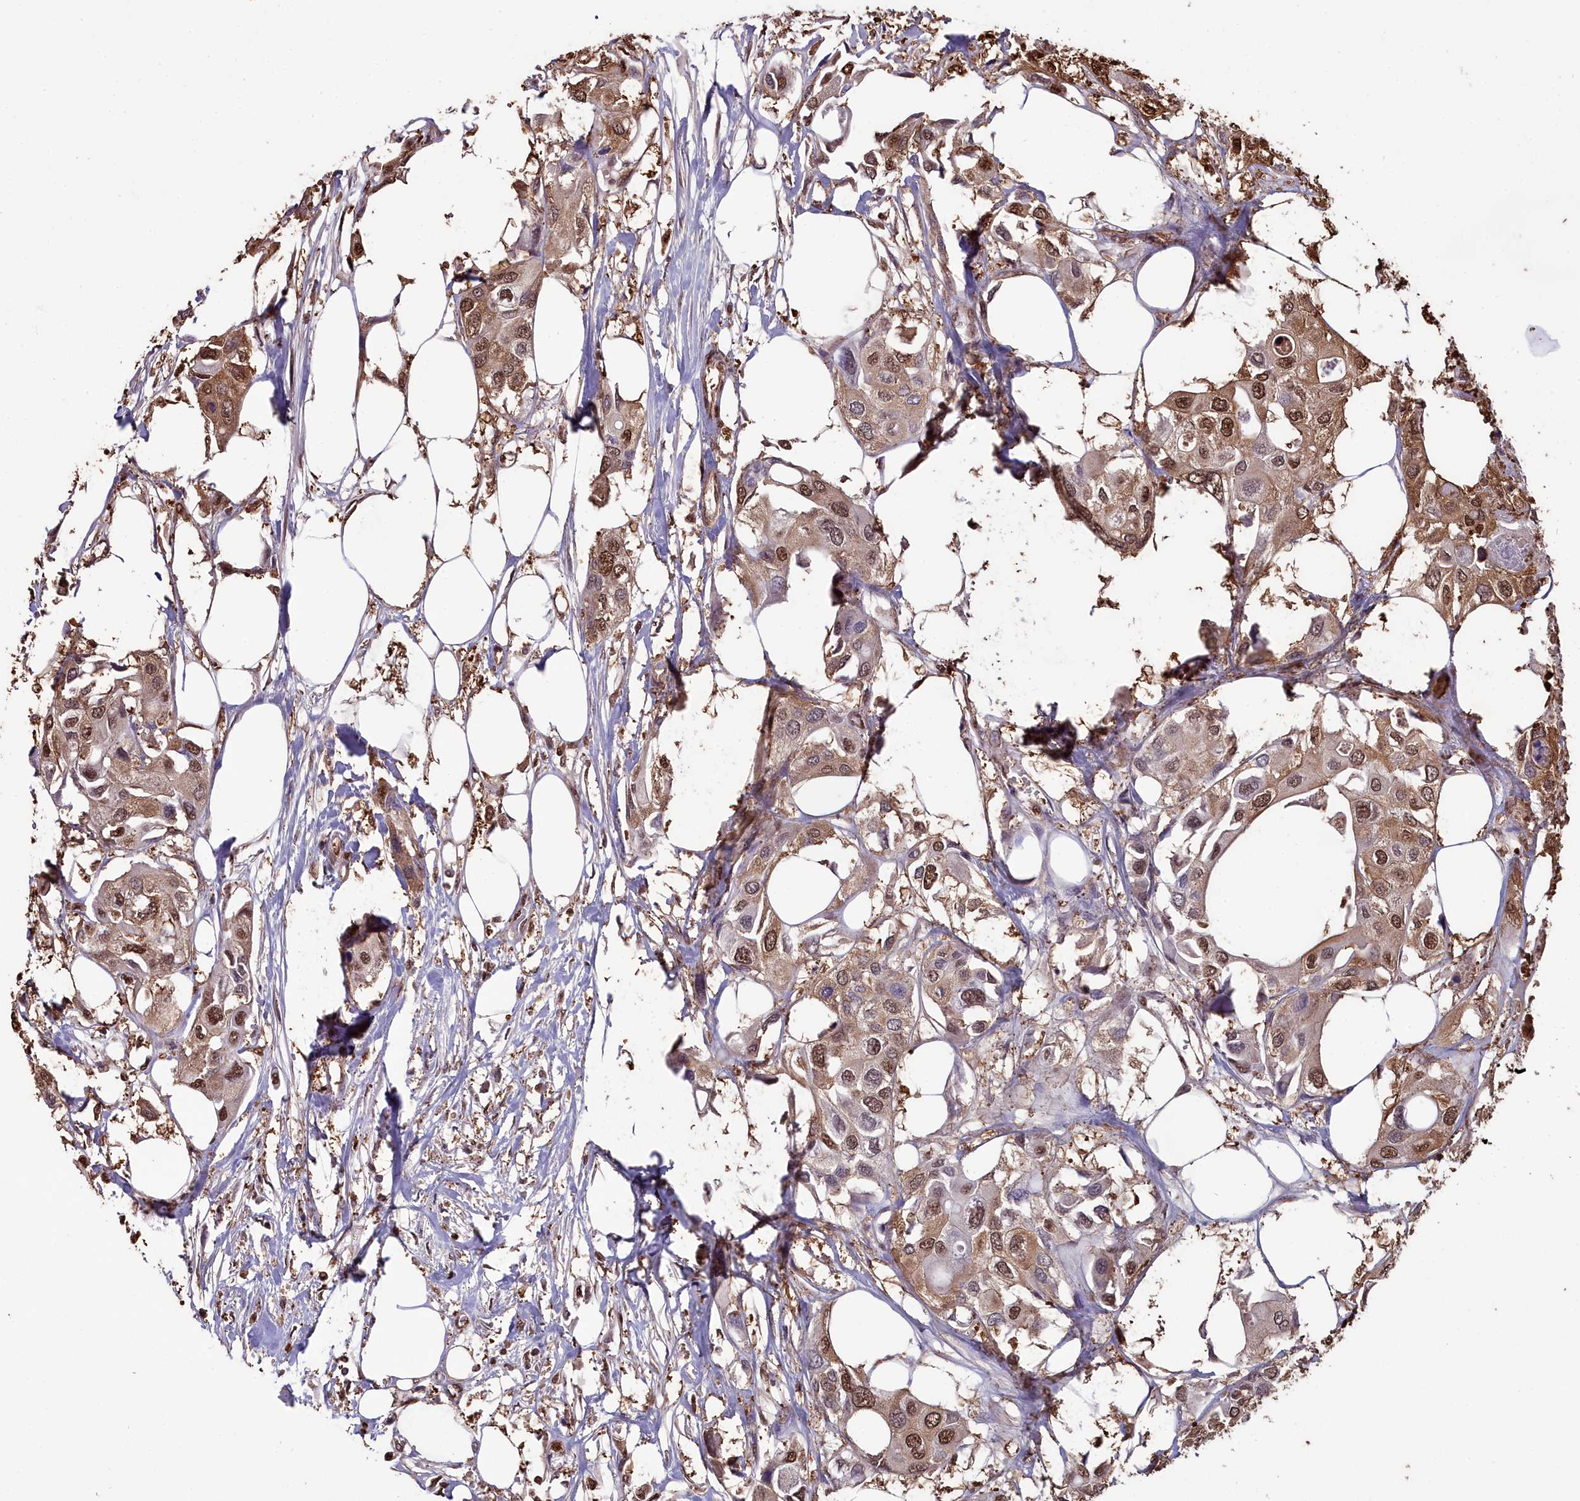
{"staining": {"intensity": "moderate", "quantity": ">75%", "location": "cytoplasmic/membranous,nuclear"}, "tissue": "urothelial cancer", "cell_type": "Tumor cells", "image_type": "cancer", "snomed": [{"axis": "morphology", "description": "Urothelial carcinoma, High grade"}, {"axis": "topography", "description": "Urinary bladder"}], "caption": "A brown stain highlights moderate cytoplasmic/membranous and nuclear positivity of a protein in urothelial cancer tumor cells.", "gene": "GAPDH", "patient": {"sex": "male", "age": 64}}